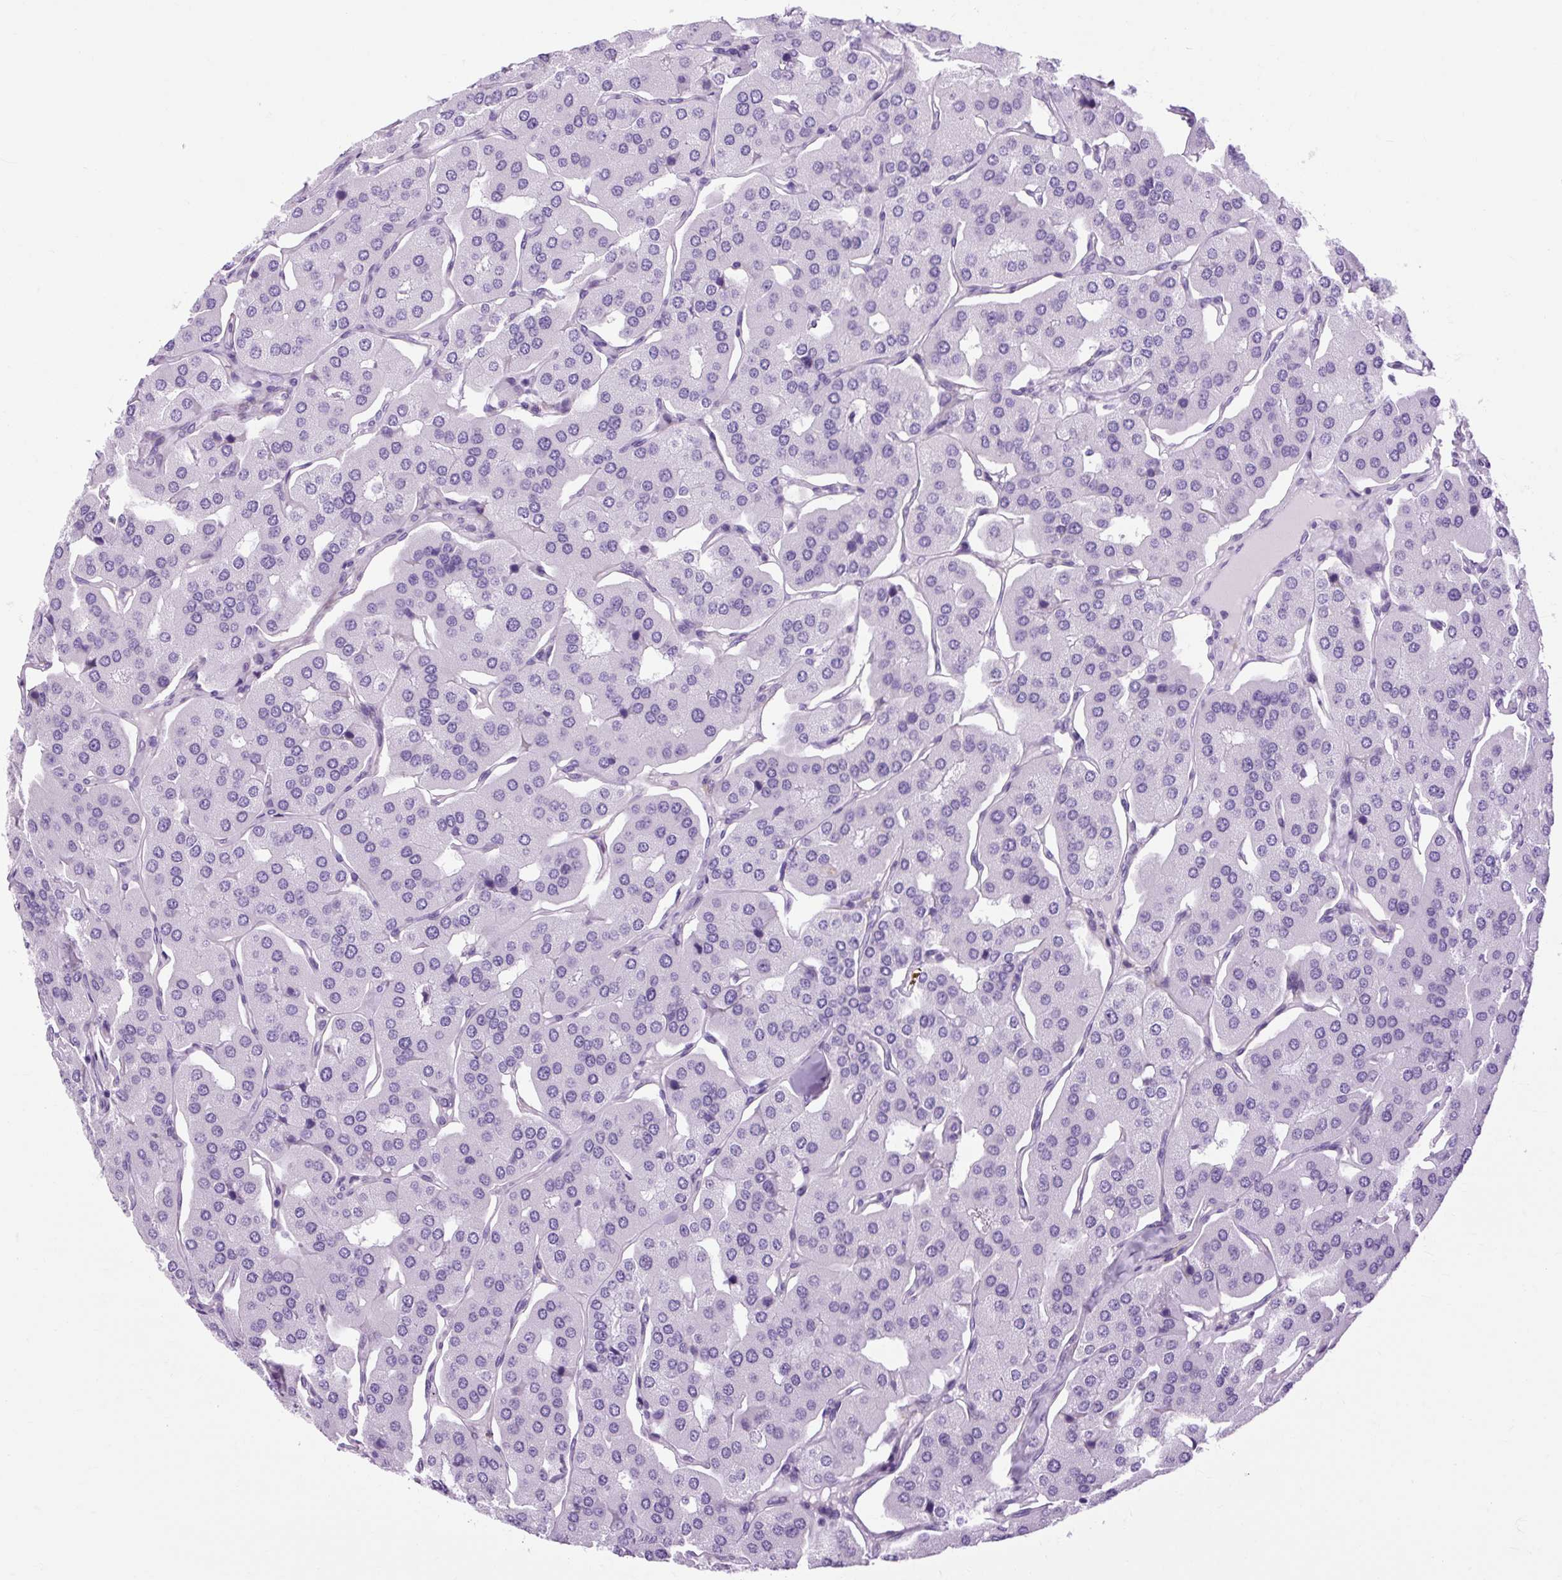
{"staining": {"intensity": "negative", "quantity": "none", "location": "none"}, "tissue": "parathyroid gland", "cell_type": "Glandular cells", "image_type": "normal", "snomed": [{"axis": "morphology", "description": "Normal tissue, NOS"}, {"axis": "morphology", "description": "Adenoma, NOS"}, {"axis": "topography", "description": "Parathyroid gland"}], "caption": "IHC micrograph of benign parathyroid gland: parathyroid gland stained with DAB exhibits no significant protein expression in glandular cells.", "gene": "OOEP", "patient": {"sex": "female", "age": 86}}